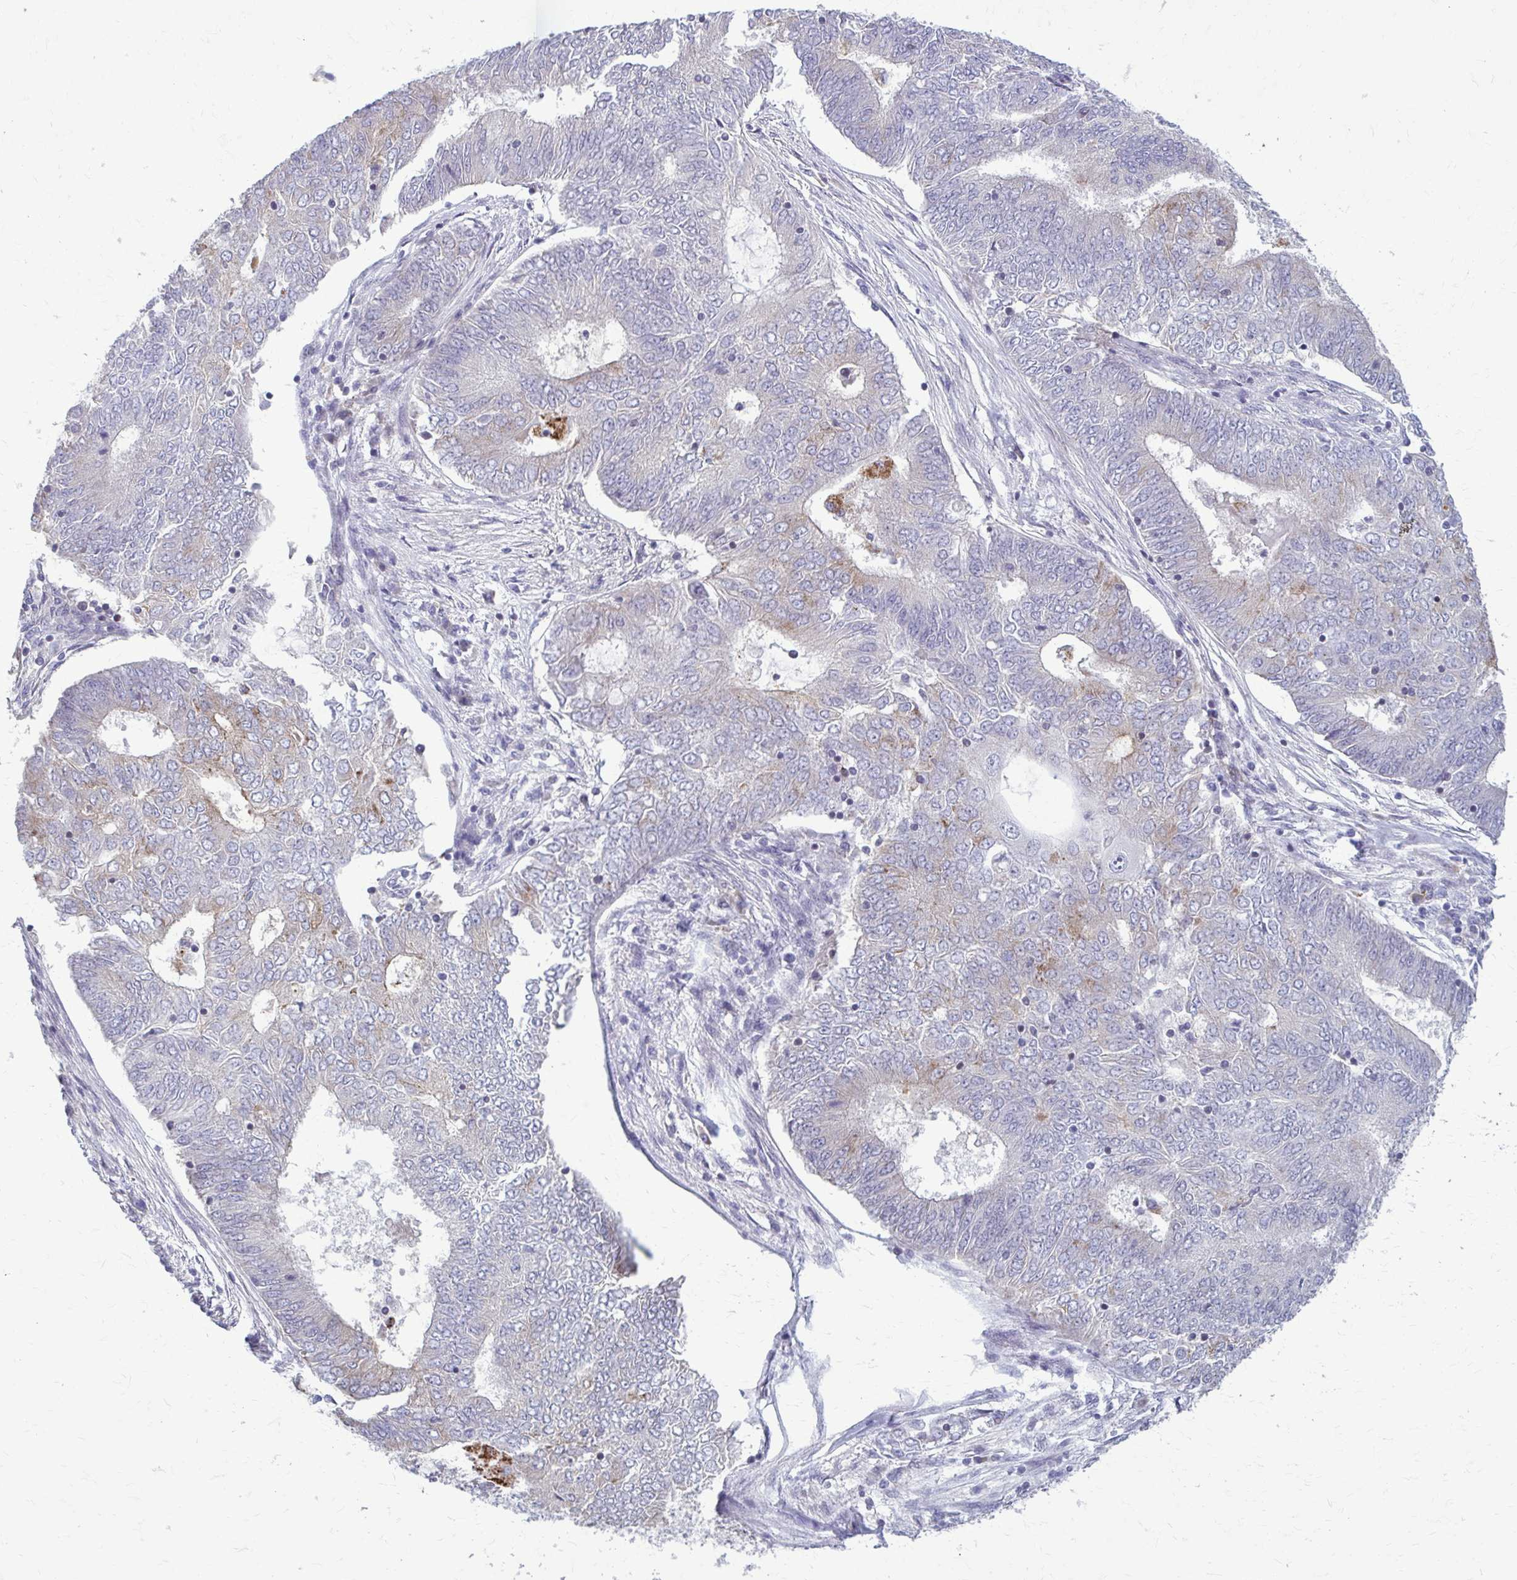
{"staining": {"intensity": "negative", "quantity": "none", "location": "none"}, "tissue": "endometrial cancer", "cell_type": "Tumor cells", "image_type": "cancer", "snomed": [{"axis": "morphology", "description": "Adenocarcinoma, NOS"}, {"axis": "topography", "description": "Endometrium"}], "caption": "Tumor cells are negative for protein expression in human adenocarcinoma (endometrial).", "gene": "MCRIP2", "patient": {"sex": "female", "age": 62}}